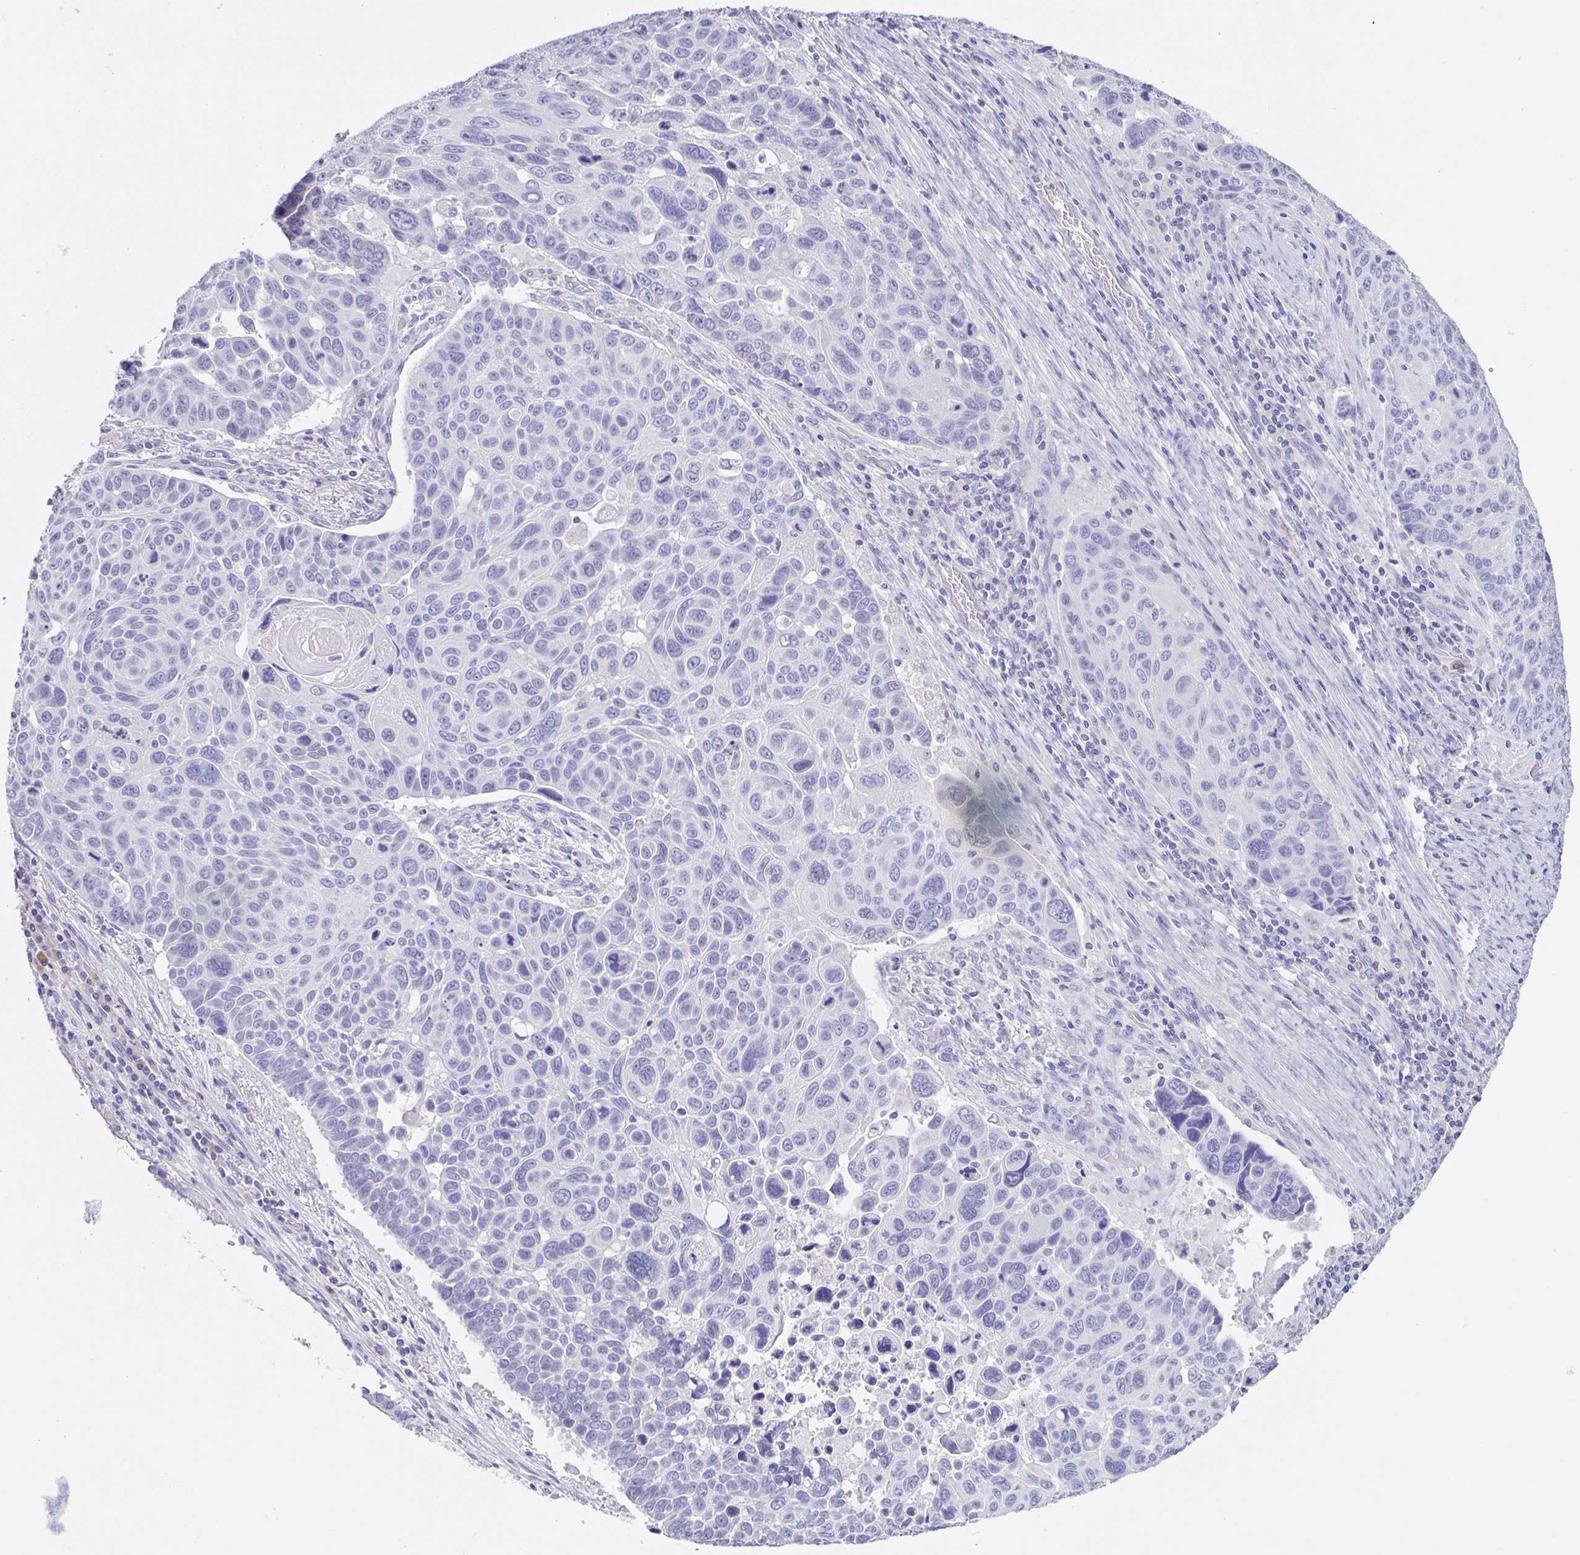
{"staining": {"intensity": "negative", "quantity": "none", "location": "none"}, "tissue": "lung cancer", "cell_type": "Tumor cells", "image_type": "cancer", "snomed": [{"axis": "morphology", "description": "Squamous cell carcinoma, NOS"}, {"axis": "topography", "description": "Lung"}], "caption": "Lung squamous cell carcinoma stained for a protein using immunohistochemistry reveals no expression tumor cells.", "gene": "ARPP21", "patient": {"sex": "male", "age": 68}}